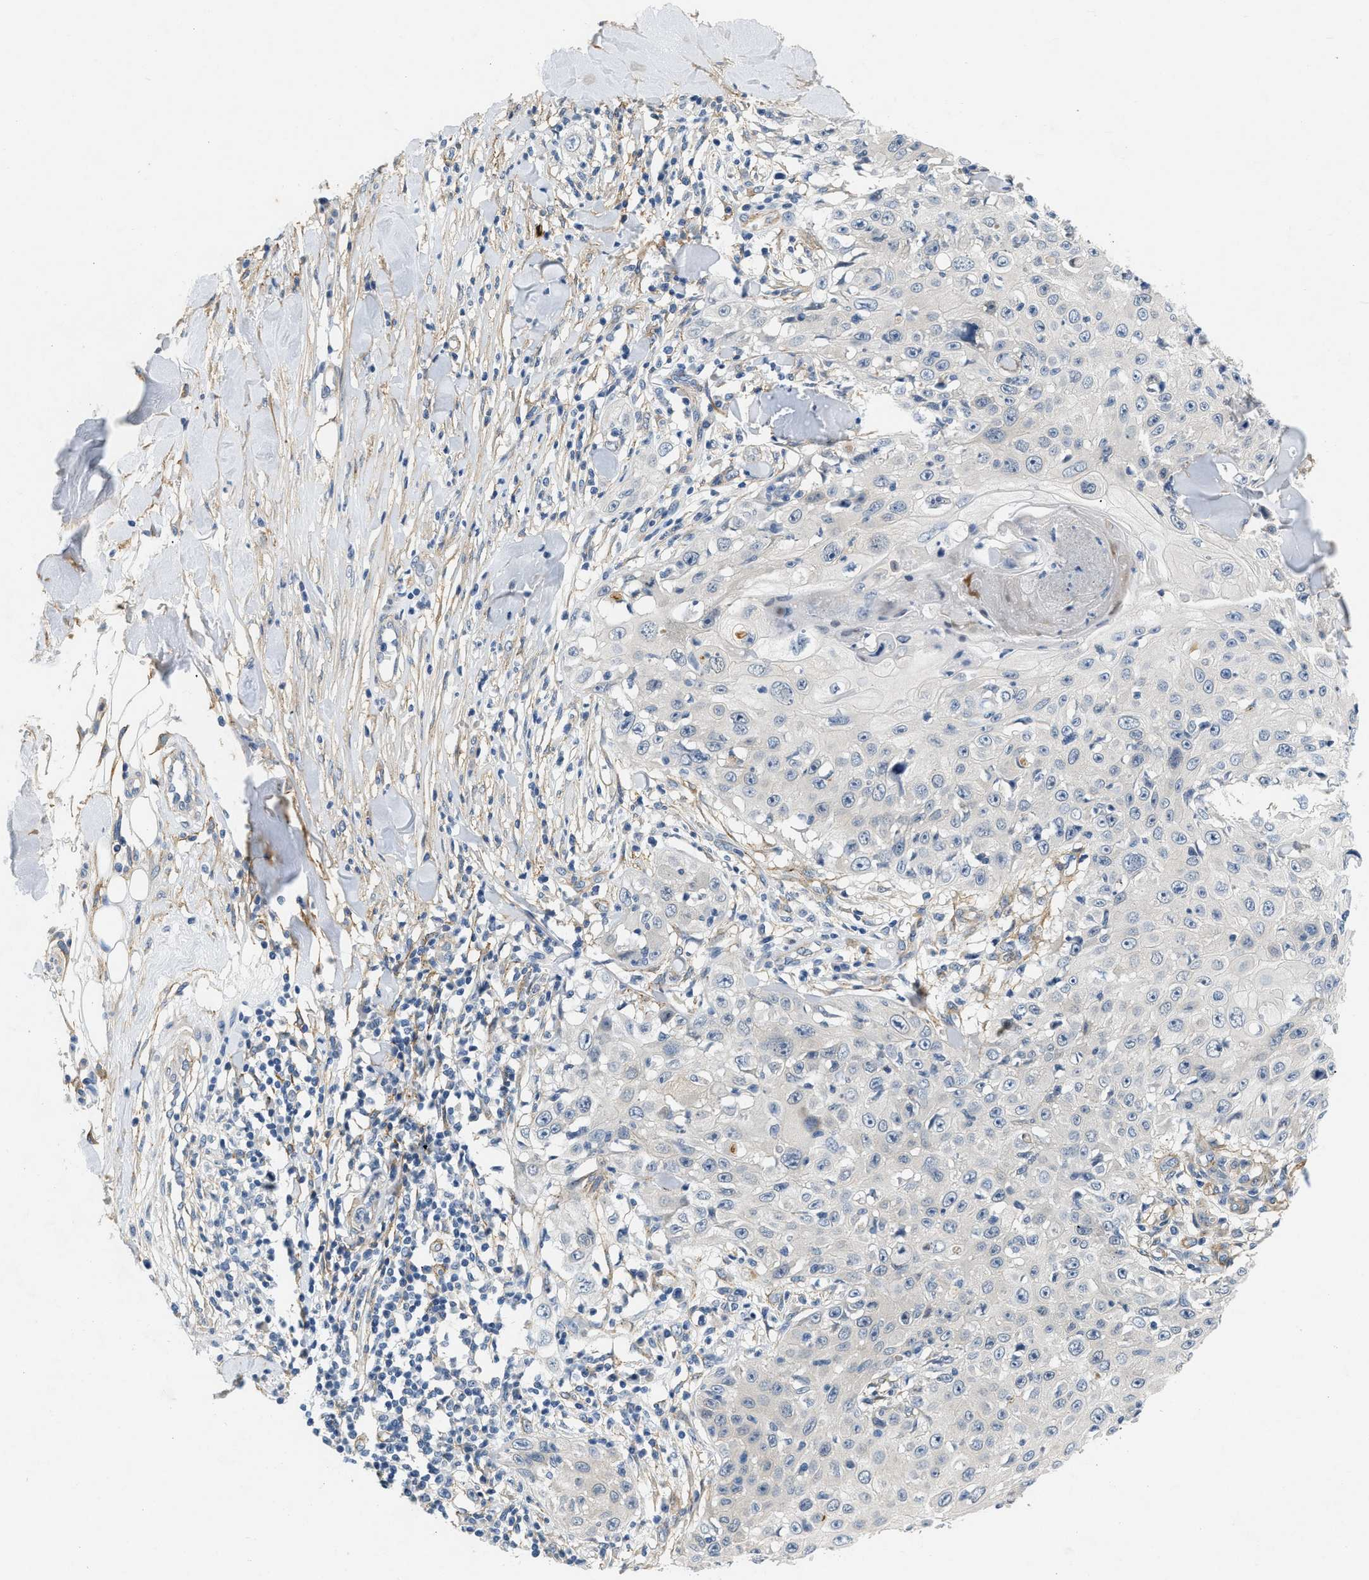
{"staining": {"intensity": "negative", "quantity": "none", "location": "none"}, "tissue": "skin cancer", "cell_type": "Tumor cells", "image_type": "cancer", "snomed": [{"axis": "morphology", "description": "Squamous cell carcinoma, NOS"}, {"axis": "topography", "description": "Skin"}], "caption": "Skin cancer stained for a protein using immunohistochemistry exhibits no staining tumor cells.", "gene": "PDGFRA", "patient": {"sex": "male", "age": 86}}